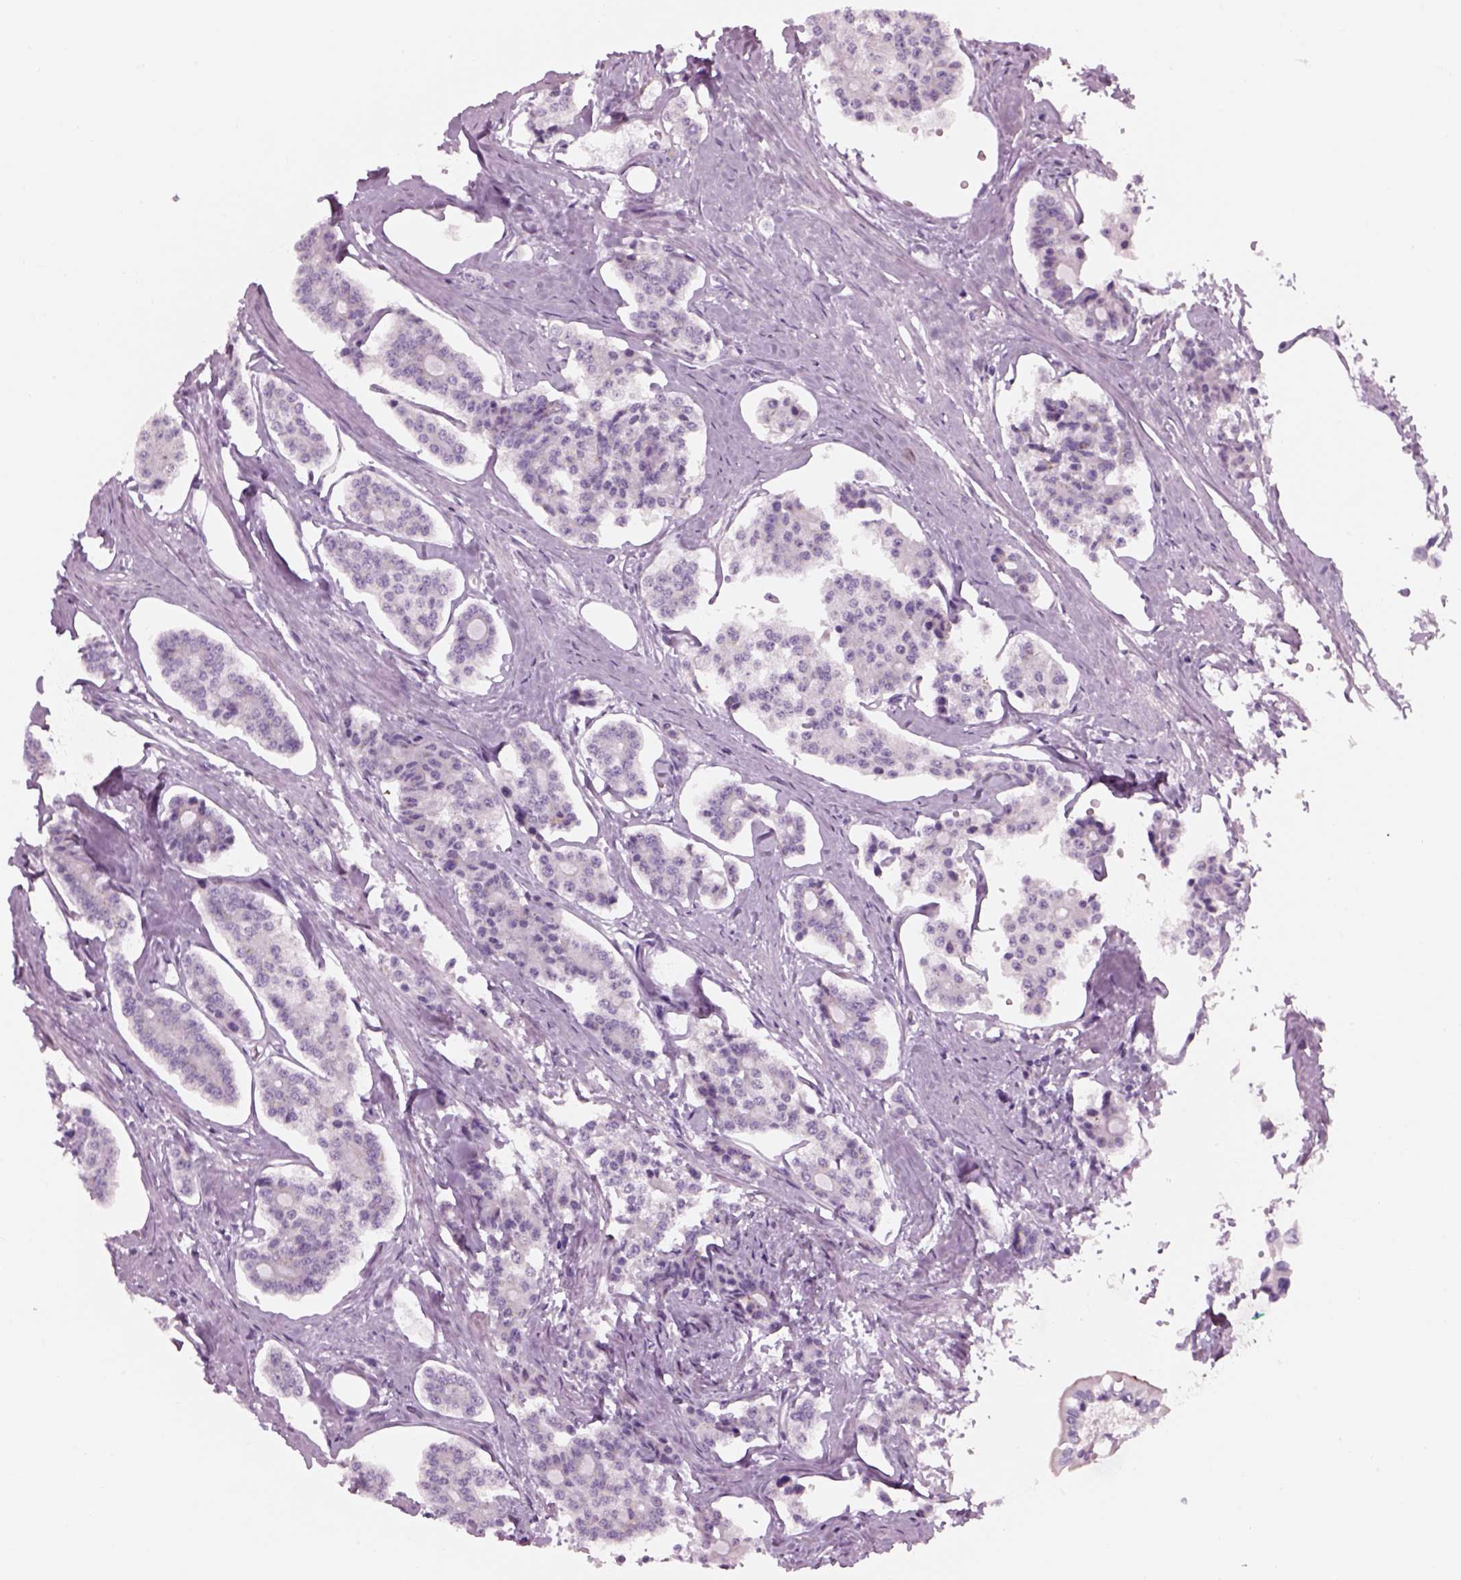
{"staining": {"intensity": "negative", "quantity": "none", "location": "none"}, "tissue": "carcinoid", "cell_type": "Tumor cells", "image_type": "cancer", "snomed": [{"axis": "morphology", "description": "Carcinoid, malignant, NOS"}, {"axis": "topography", "description": "Small intestine"}], "caption": "Immunohistochemical staining of malignant carcinoid displays no significant staining in tumor cells.", "gene": "GAS2L2", "patient": {"sex": "female", "age": 65}}